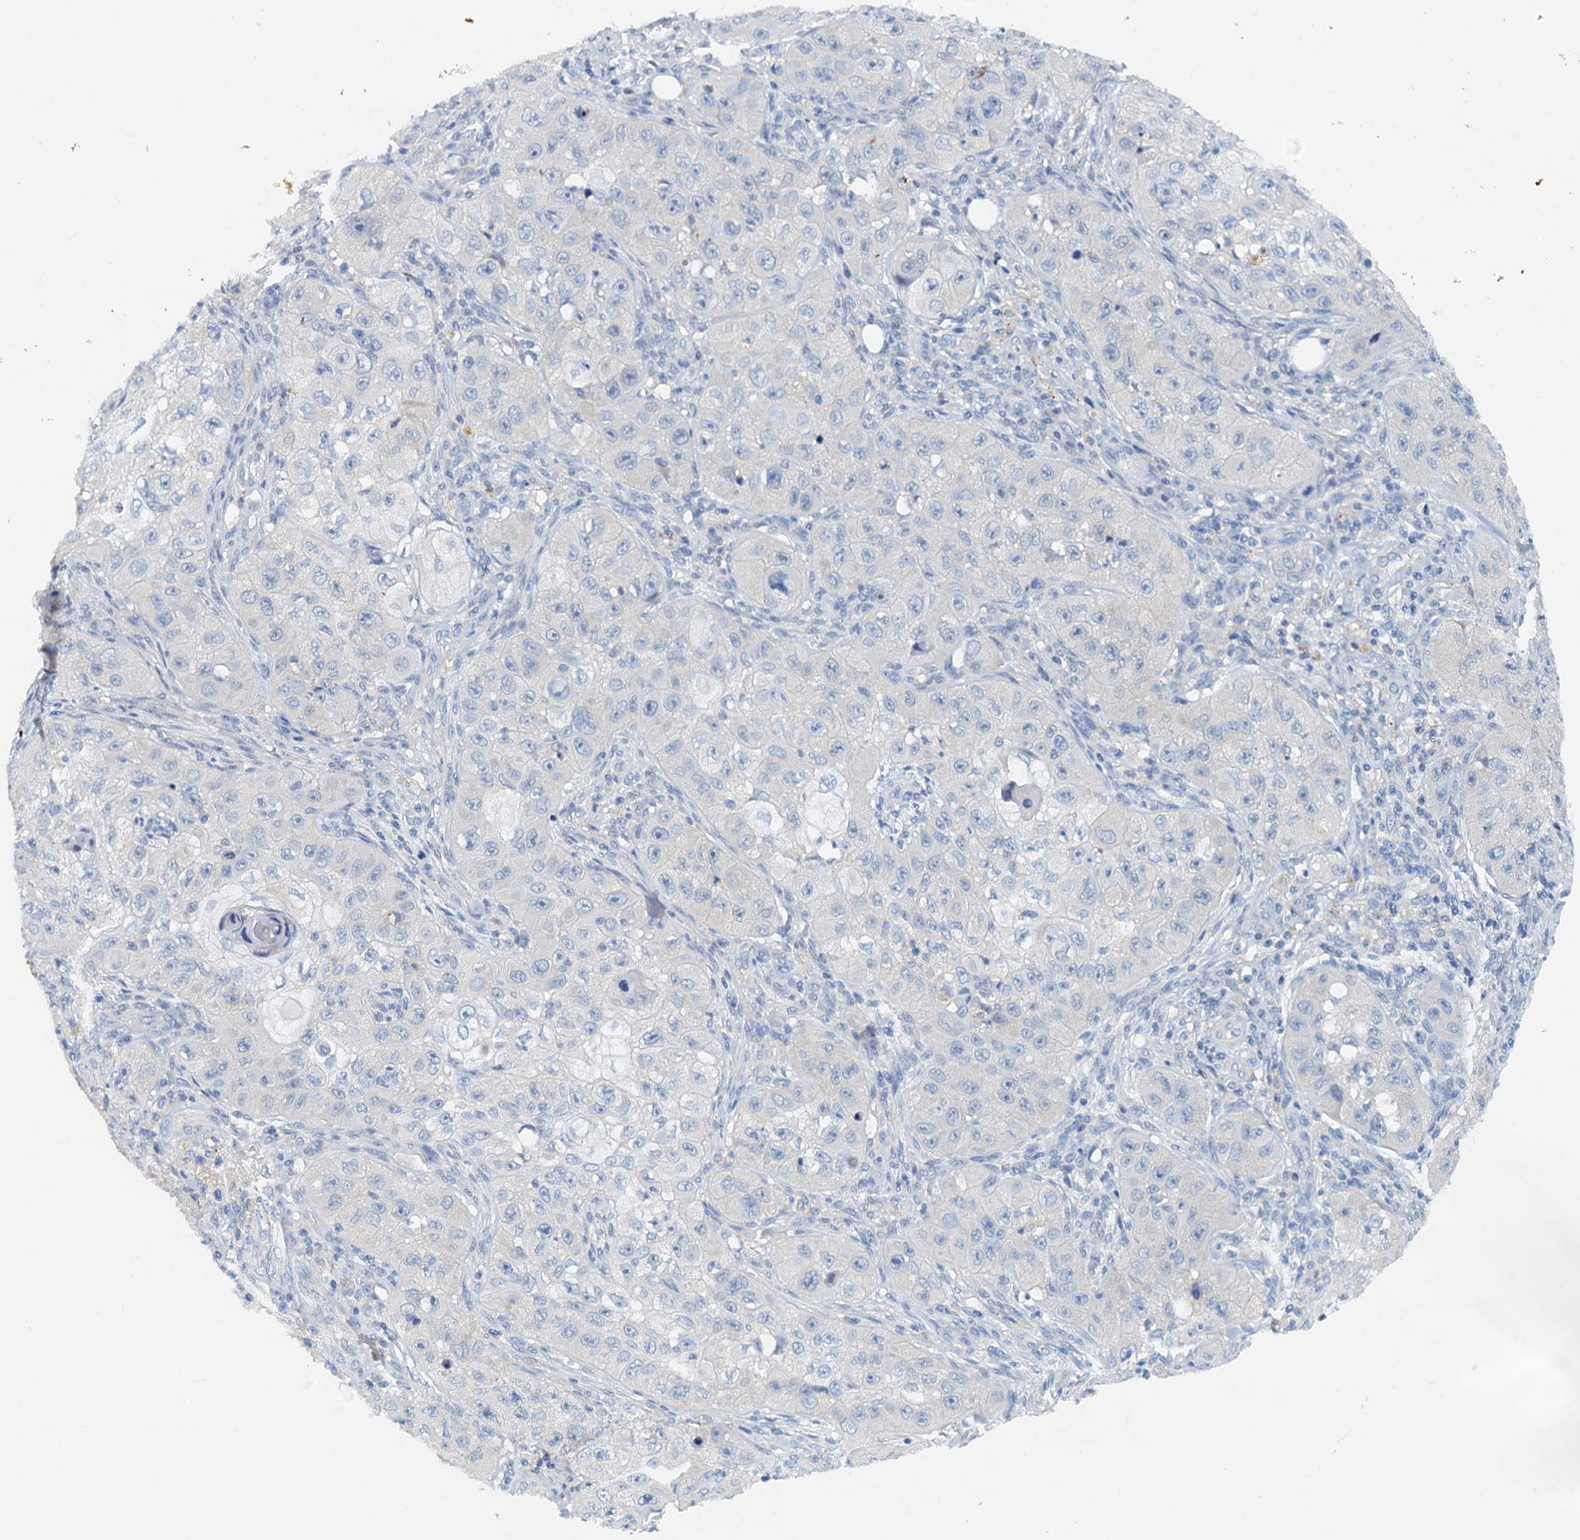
{"staining": {"intensity": "negative", "quantity": "none", "location": "none"}, "tissue": "skin cancer", "cell_type": "Tumor cells", "image_type": "cancer", "snomed": [{"axis": "morphology", "description": "Squamous cell carcinoma, NOS"}, {"axis": "topography", "description": "Skin"}, {"axis": "topography", "description": "Subcutis"}], "caption": "Immunohistochemical staining of human squamous cell carcinoma (skin) exhibits no significant staining in tumor cells.", "gene": "DTD1", "patient": {"sex": "male", "age": 73}}